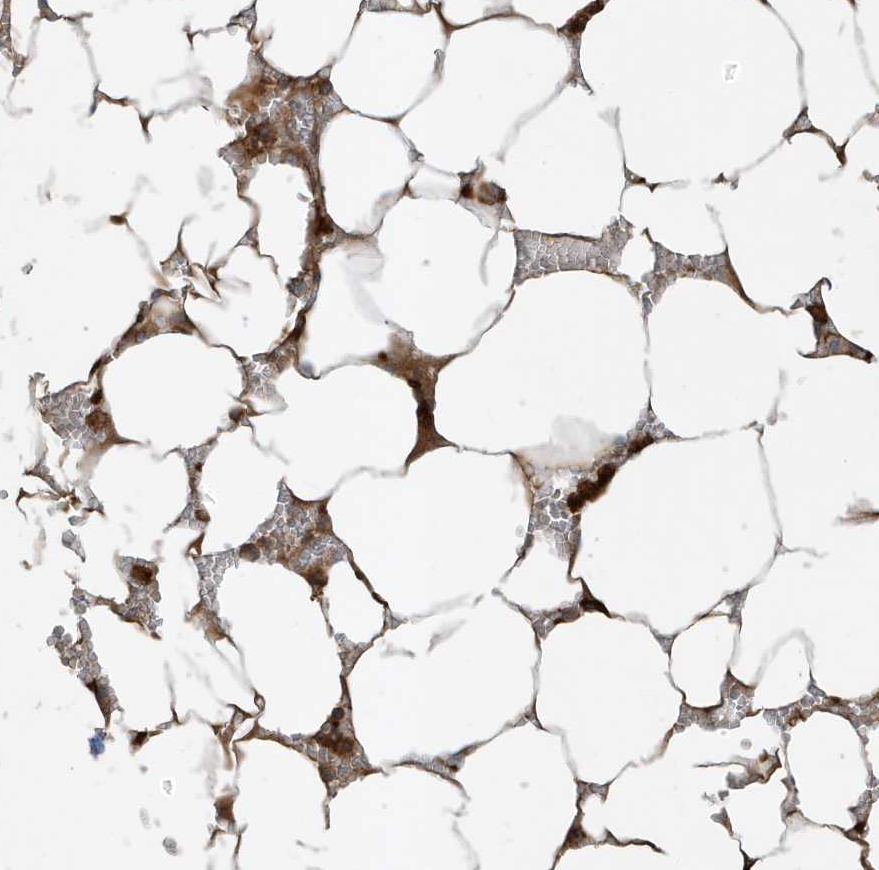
{"staining": {"intensity": "moderate", "quantity": "<25%", "location": "cytoplasmic/membranous"}, "tissue": "bone marrow", "cell_type": "Hematopoietic cells", "image_type": "normal", "snomed": [{"axis": "morphology", "description": "Normal tissue, NOS"}, {"axis": "topography", "description": "Bone marrow"}], "caption": "Protein staining by IHC shows moderate cytoplasmic/membranous expression in approximately <25% of hematopoietic cells in normal bone marrow. The staining was performed using DAB (3,3'-diaminobenzidine) to visualize the protein expression in brown, while the nuclei were stained in blue with hematoxylin (Magnification: 20x).", "gene": "ABTB1", "patient": {"sex": "male", "age": 70}}